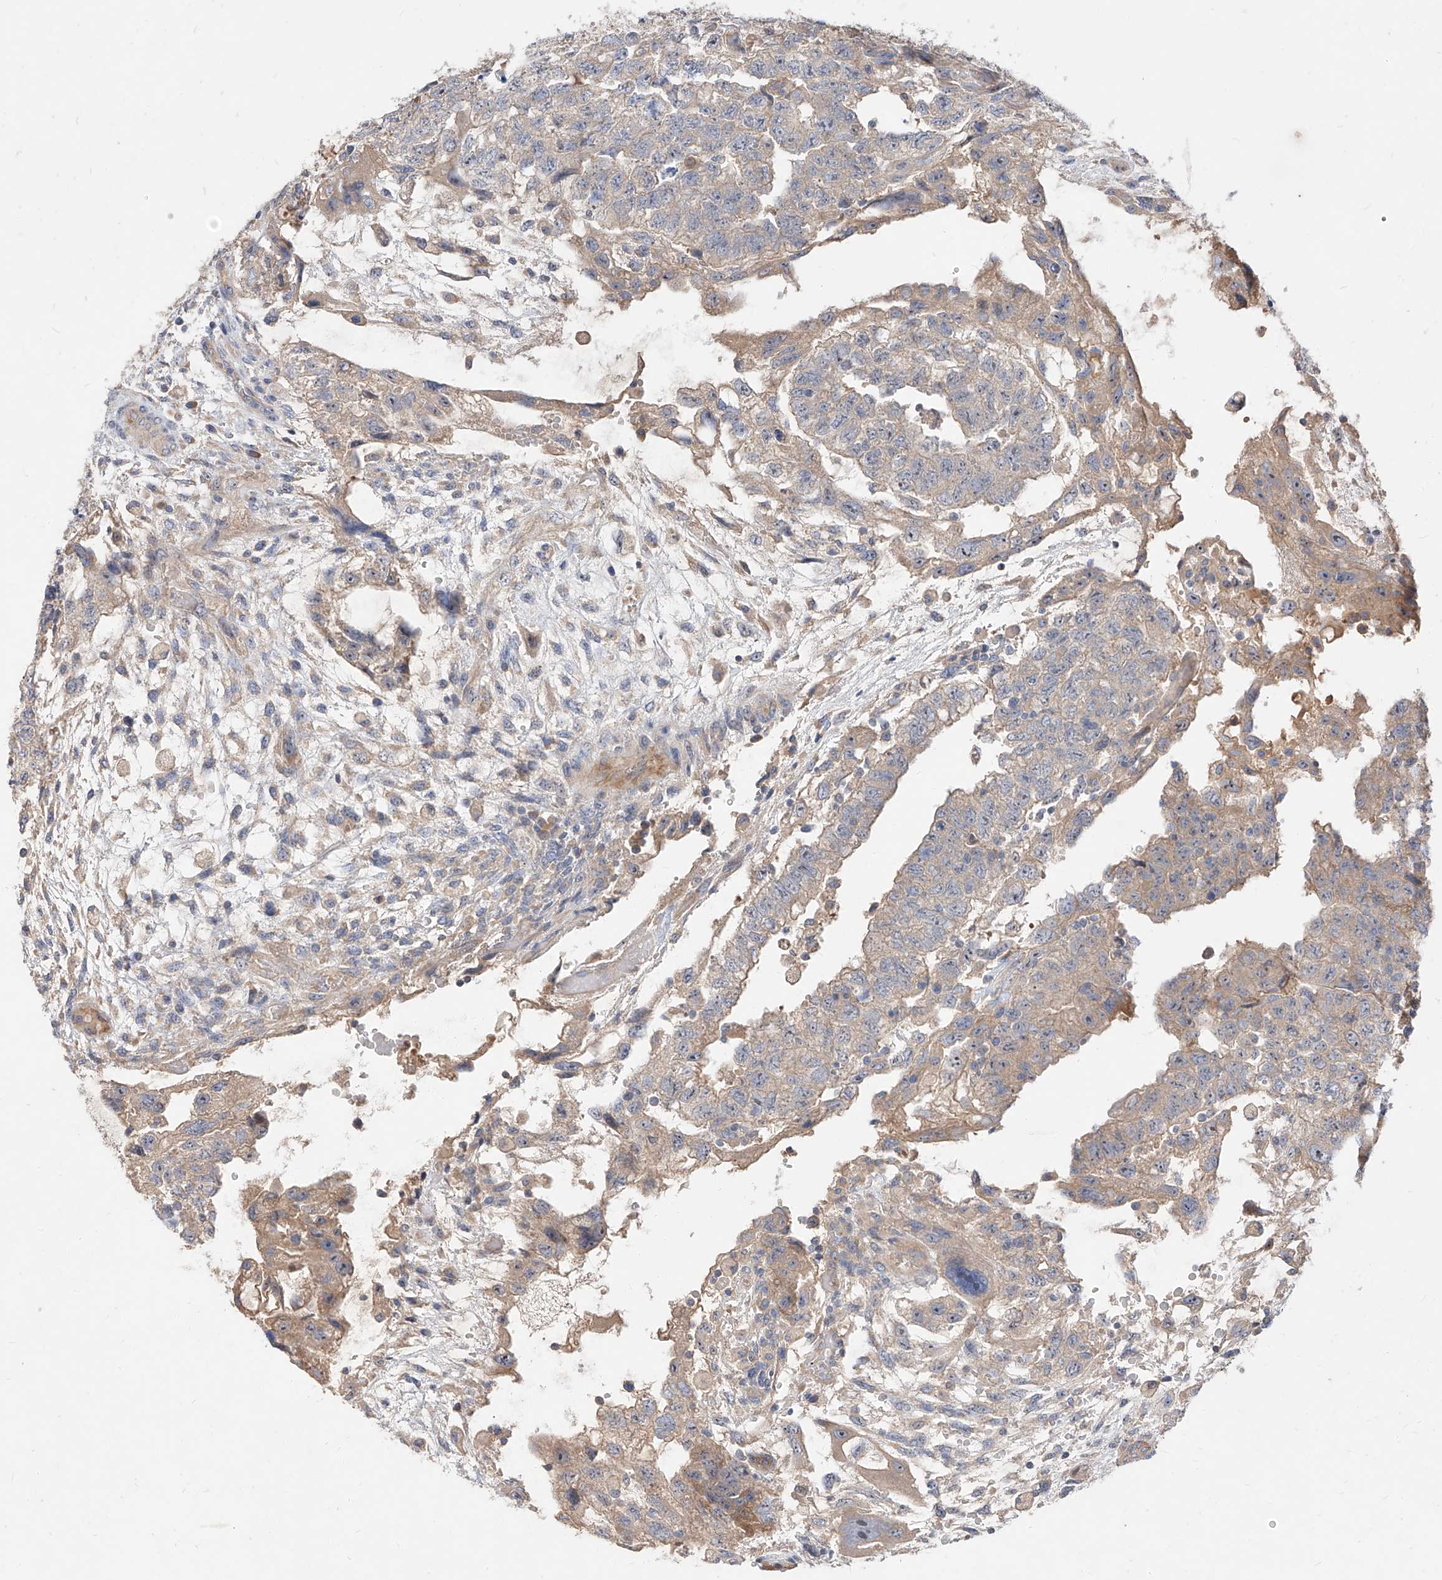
{"staining": {"intensity": "weak", "quantity": "25%-75%", "location": "cytoplasmic/membranous"}, "tissue": "testis cancer", "cell_type": "Tumor cells", "image_type": "cancer", "snomed": [{"axis": "morphology", "description": "Carcinoma, Embryonal, NOS"}, {"axis": "topography", "description": "Testis"}], "caption": "Immunohistochemical staining of testis cancer (embryonal carcinoma) shows low levels of weak cytoplasmic/membranous expression in about 25%-75% of tumor cells. (DAB (3,3'-diaminobenzidine) IHC, brown staining for protein, blue staining for nuclei).", "gene": "DIRAS3", "patient": {"sex": "male", "age": 36}}